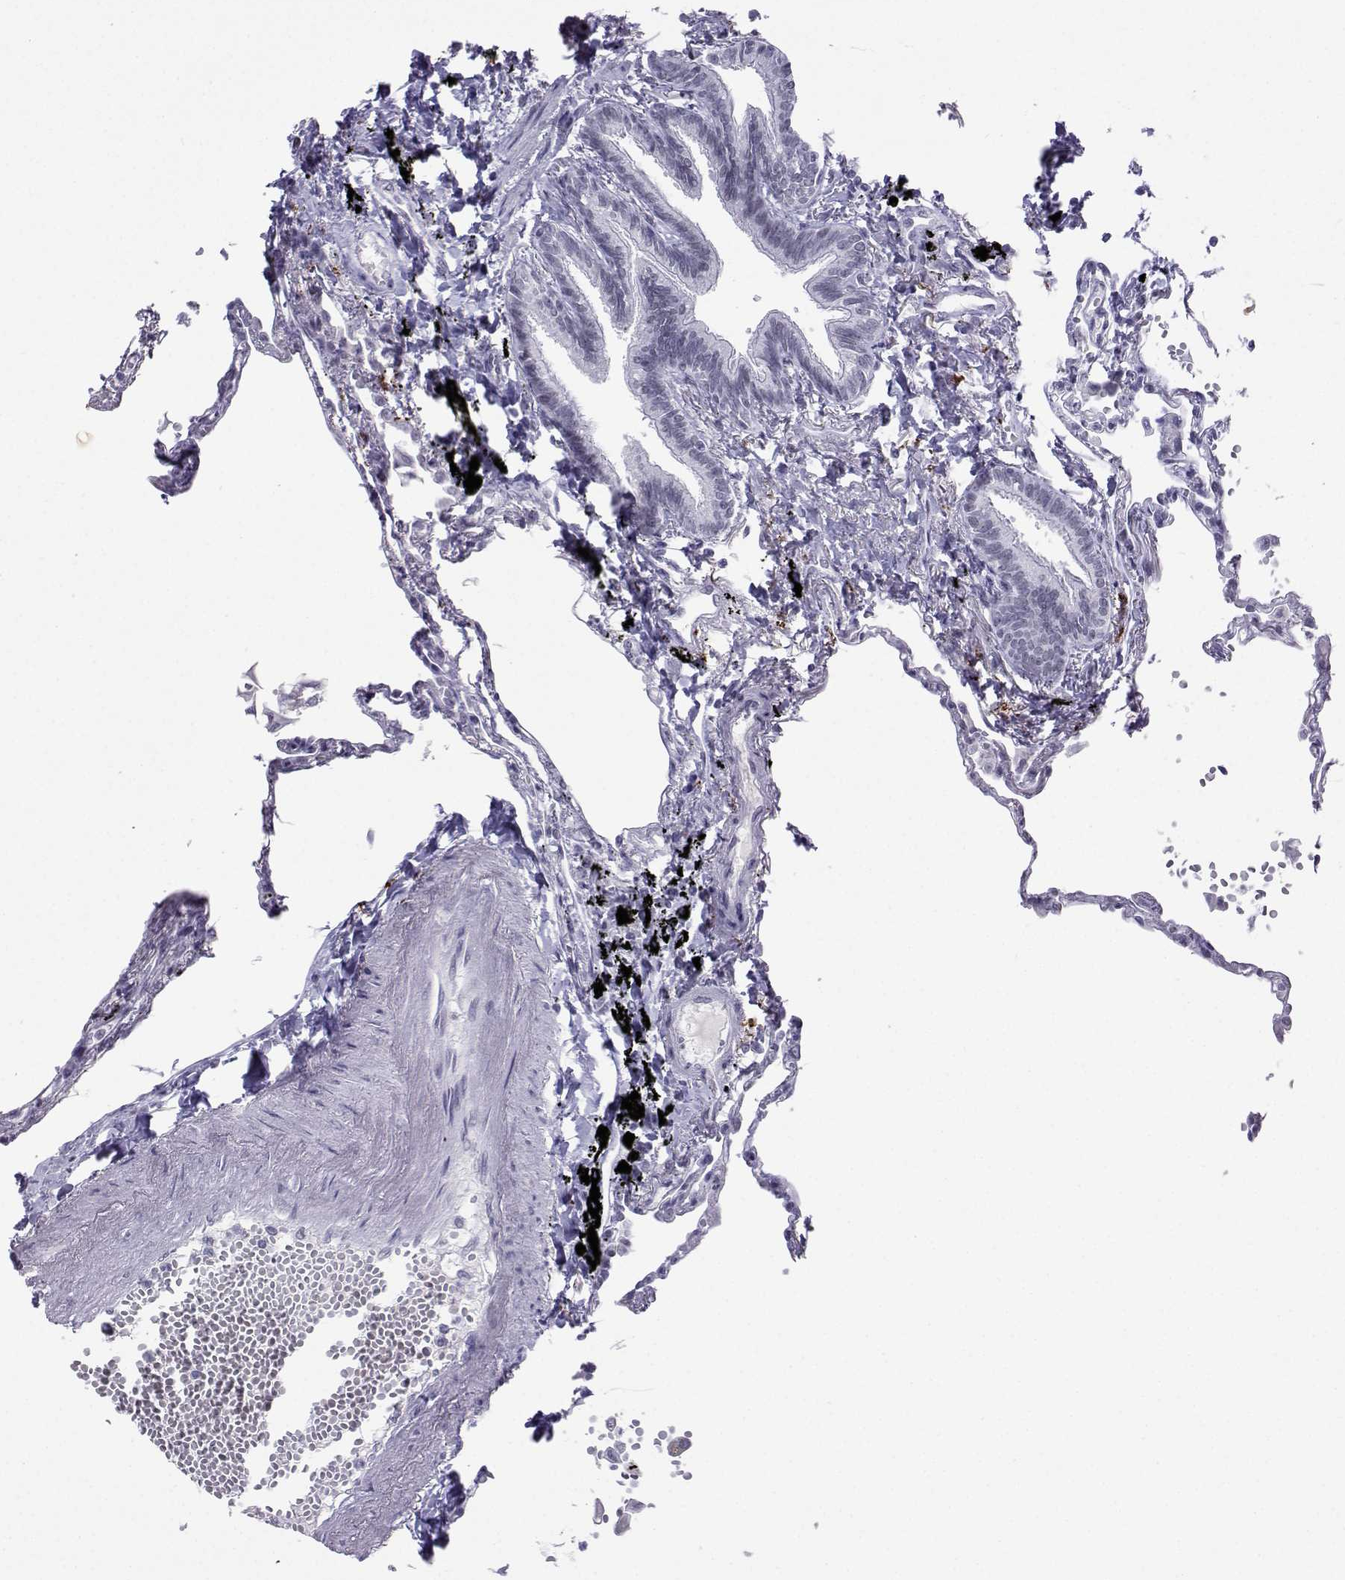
{"staining": {"intensity": "negative", "quantity": "none", "location": "none"}, "tissue": "lung", "cell_type": "Alveolar cells", "image_type": "normal", "snomed": [{"axis": "morphology", "description": "Normal tissue, NOS"}, {"axis": "topography", "description": "Lung"}], "caption": "Alveolar cells are negative for brown protein staining in normal lung. (Immunohistochemistry, brightfield microscopy, high magnification).", "gene": "LORICRIN", "patient": {"sex": "male", "age": 78}}